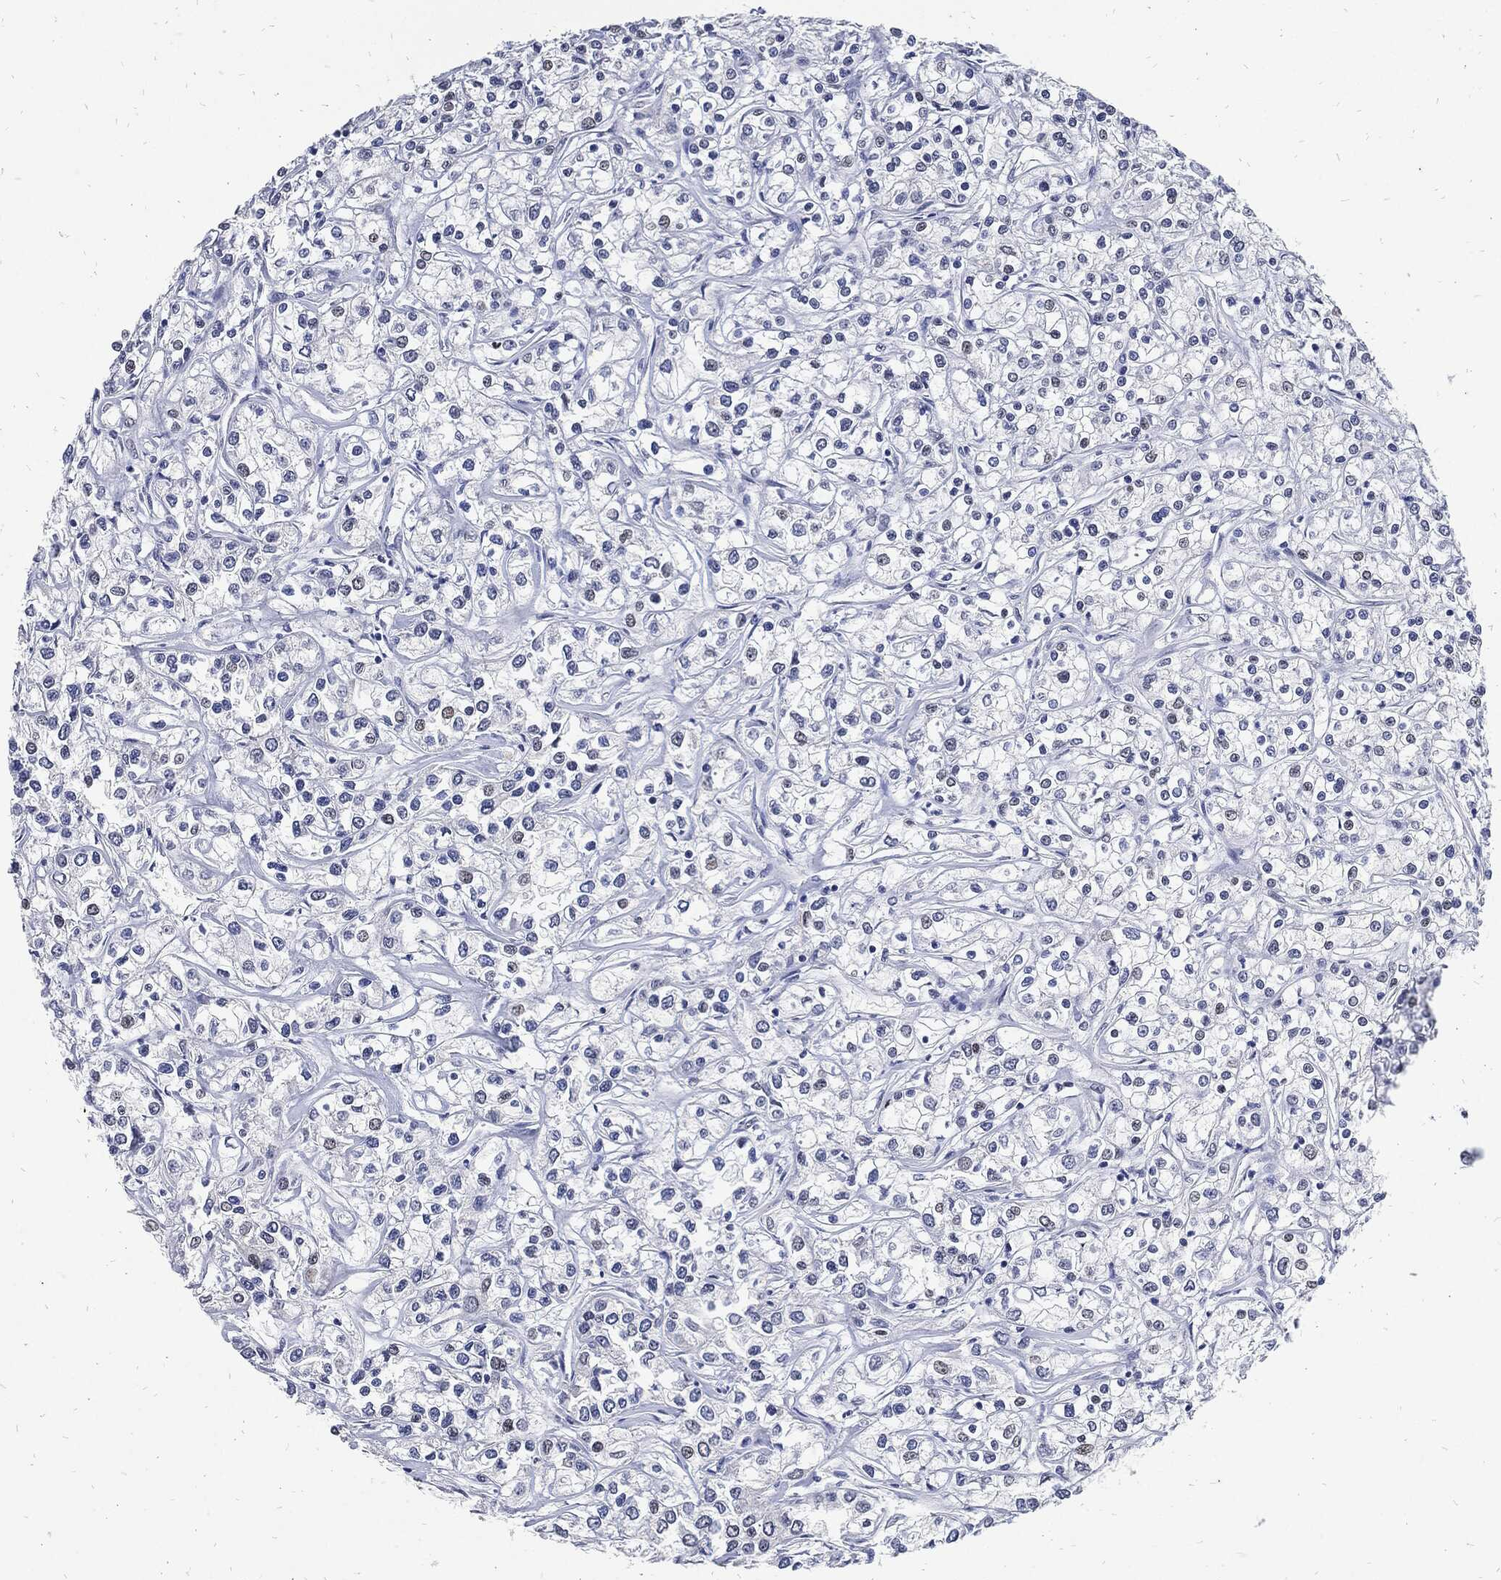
{"staining": {"intensity": "negative", "quantity": "none", "location": "none"}, "tissue": "renal cancer", "cell_type": "Tumor cells", "image_type": "cancer", "snomed": [{"axis": "morphology", "description": "Adenocarcinoma, NOS"}, {"axis": "topography", "description": "Kidney"}], "caption": "The histopathology image shows no staining of tumor cells in renal cancer.", "gene": "JUN", "patient": {"sex": "female", "age": 59}}